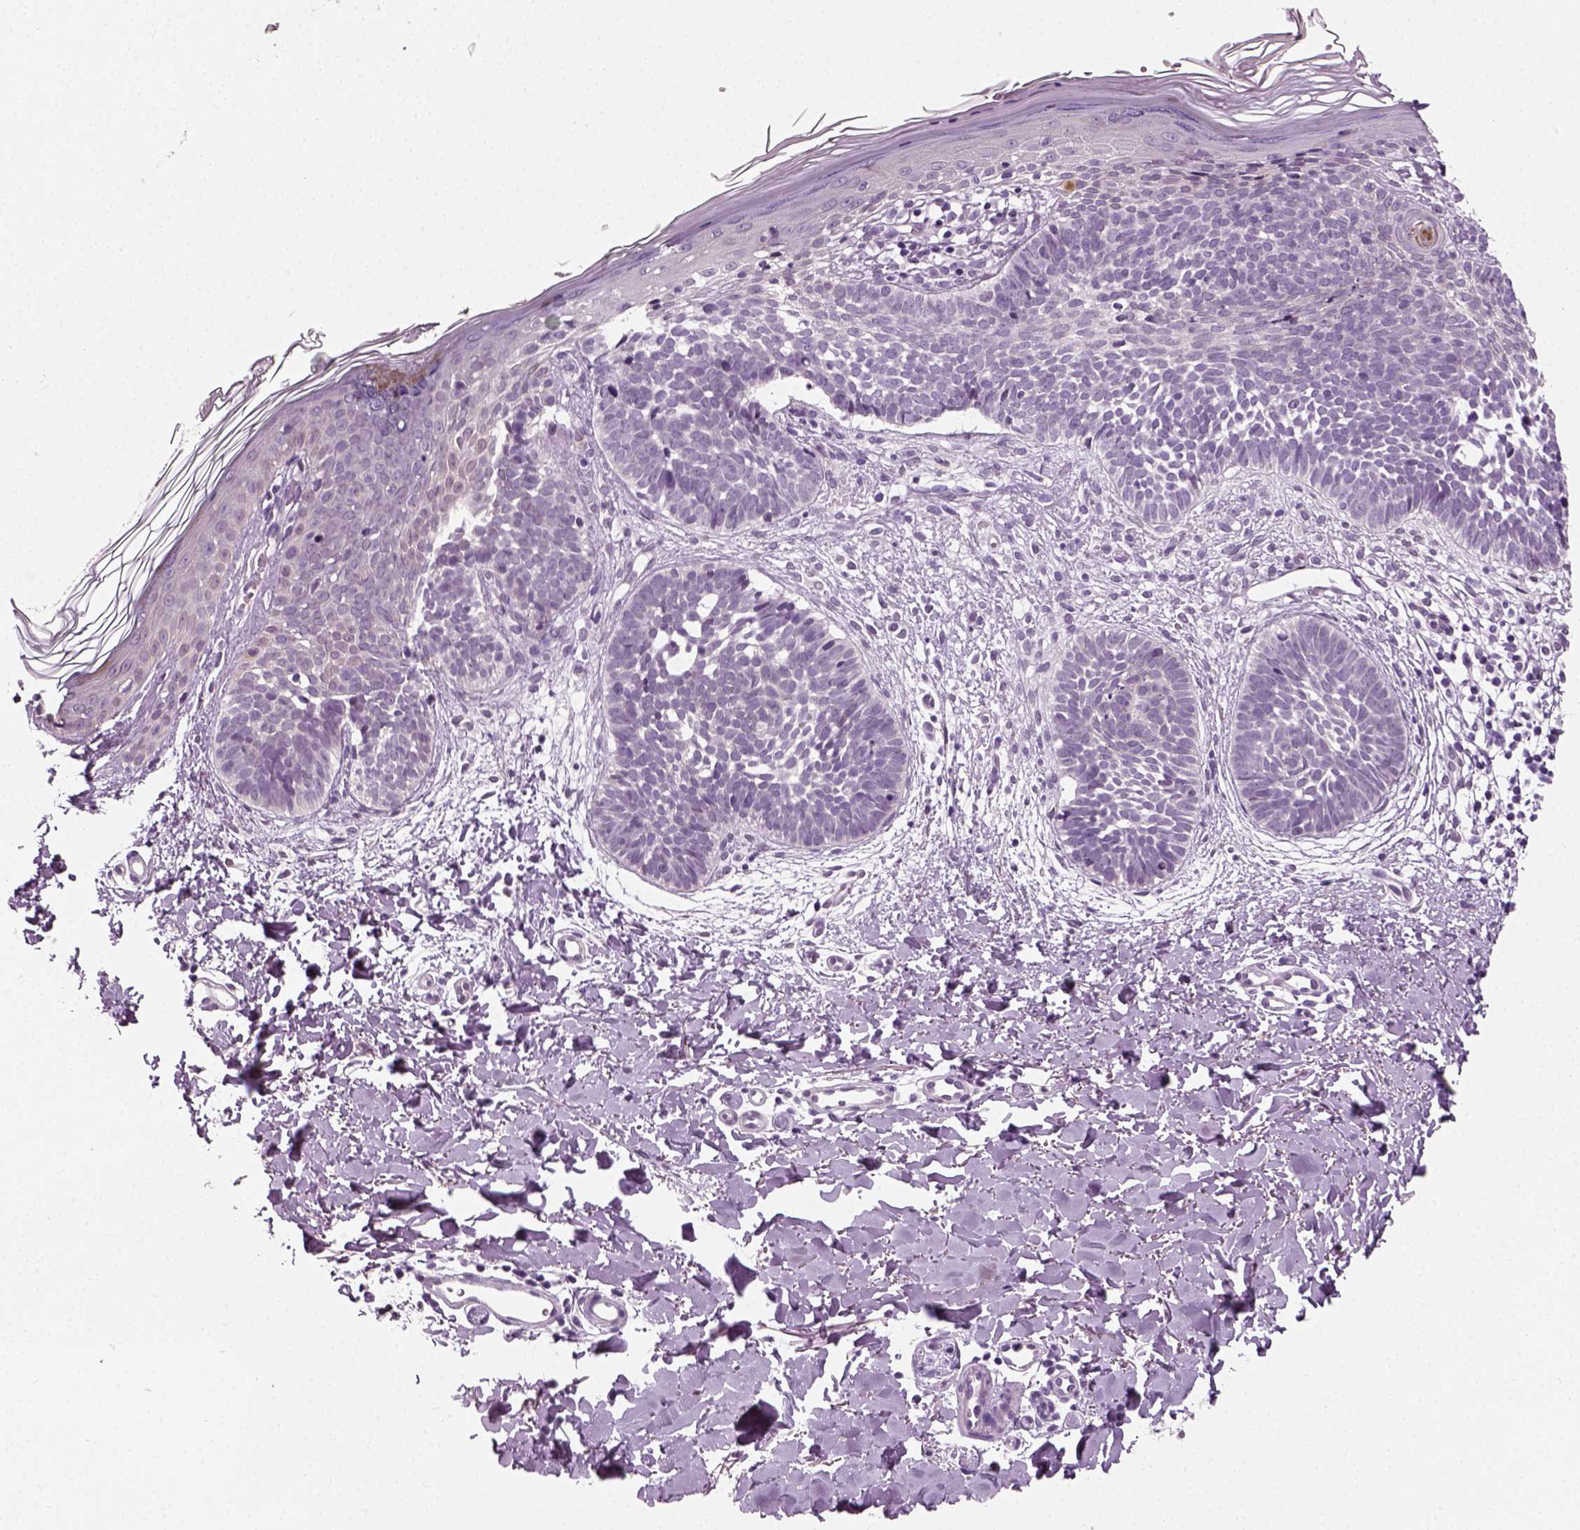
{"staining": {"intensity": "negative", "quantity": "none", "location": "none"}, "tissue": "skin cancer", "cell_type": "Tumor cells", "image_type": "cancer", "snomed": [{"axis": "morphology", "description": "Basal cell carcinoma"}, {"axis": "topography", "description": "Skin"}], "caption": "Tumor cells are negative for brown protein staining in skin cancer (basal cell carcinoma).", "gene": "SPATA31E1", "patient": {"sex": "female", "age": 51}}